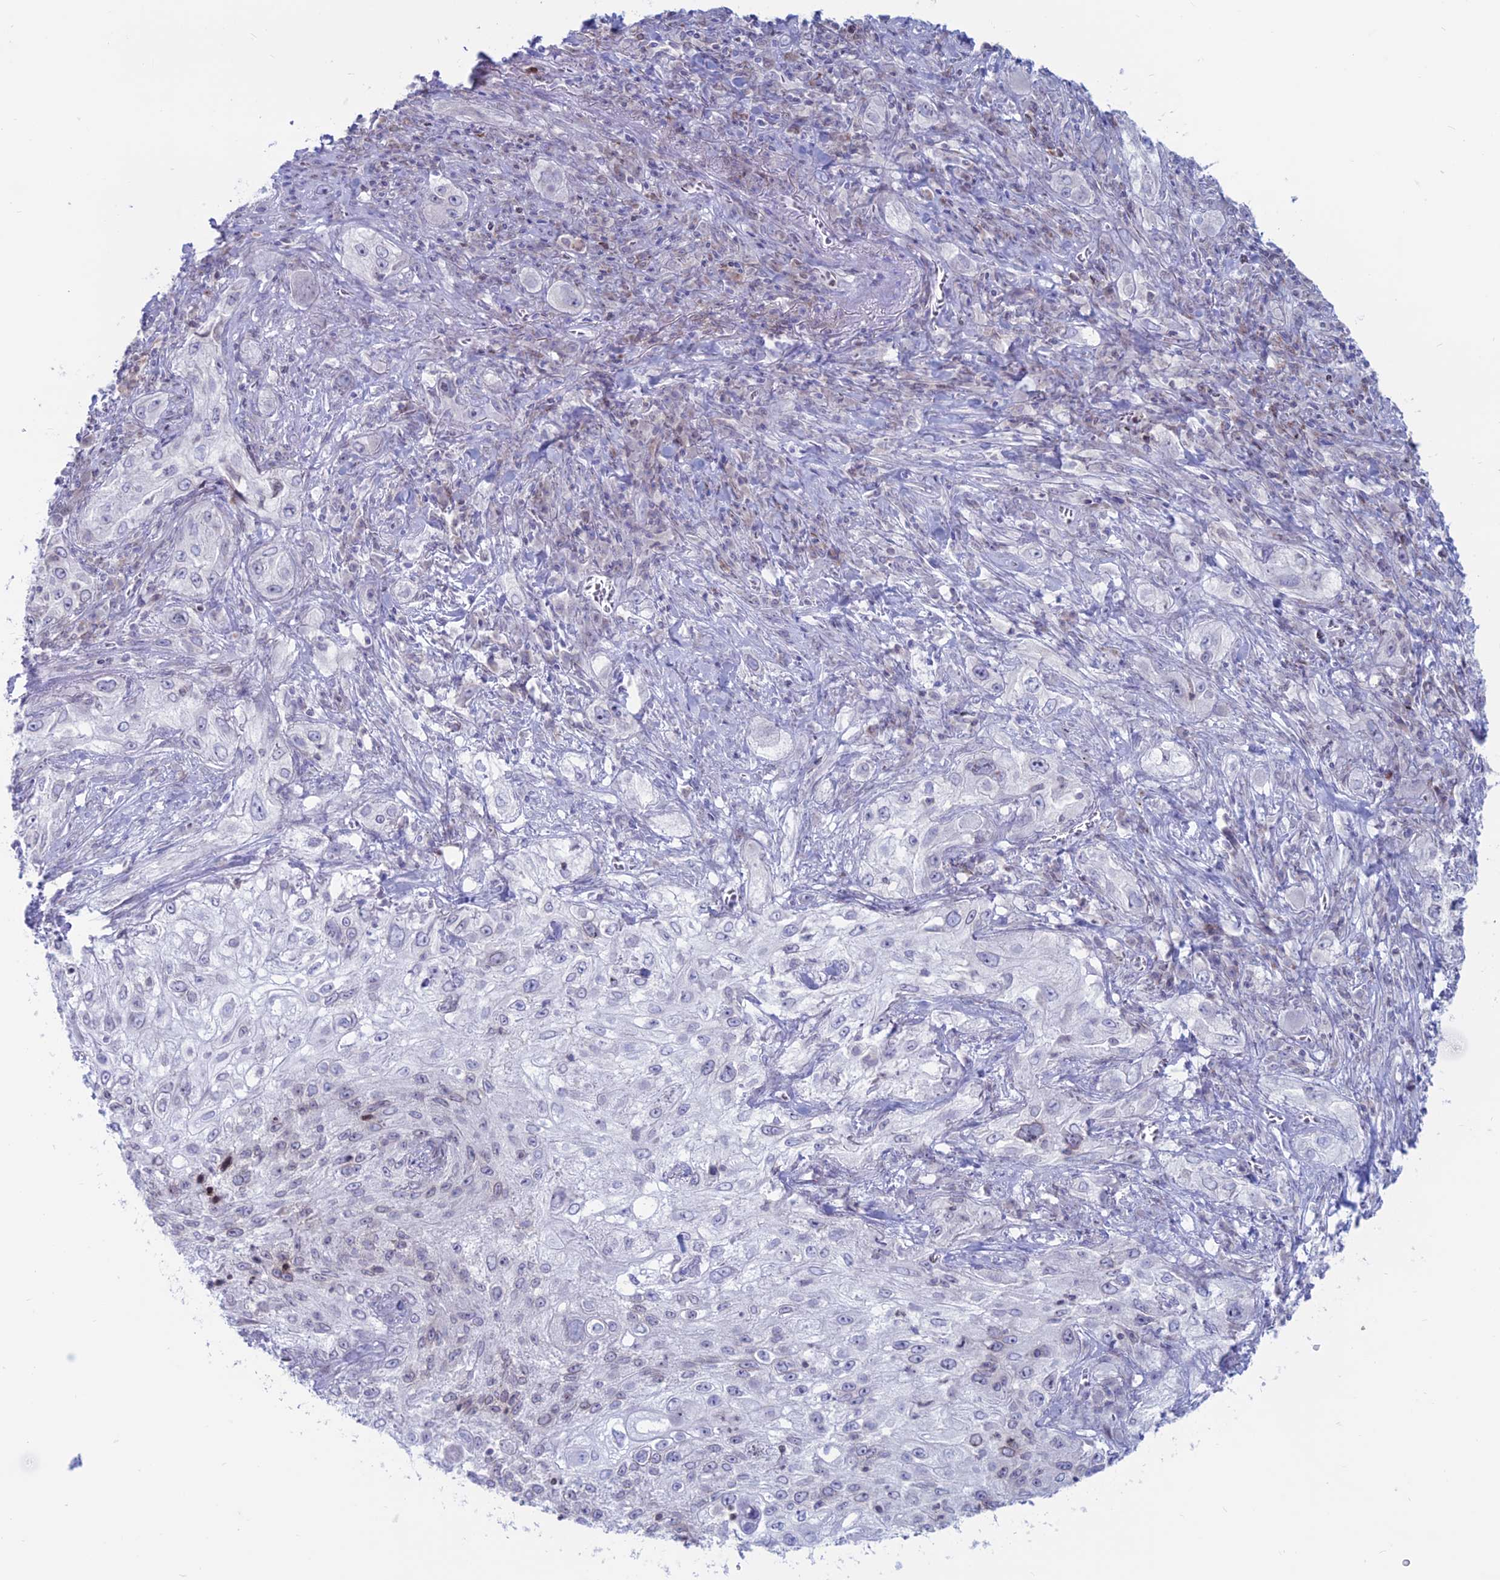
{"staining": {"intensity": "negative", "quantity": "none", "location": "none"}, "tissue": "lung cancer", "cell_type": "Tumor cells", "image_type": "cancer", "snomed": [{"axis": "morphology", "description": "Squamous cell carcinoma, NOS"}, {"axis": "topography", "description": "Lung"}], "caption": "Tumor cells are negative for protein expression in human squamous cell carcinoma (lung). The staining is performed using DAB brown chromogen with nuclei counter-stained in using hematoxylin.", "gene": "CERS6", "patient": {"sex": "female", "age": 69}}